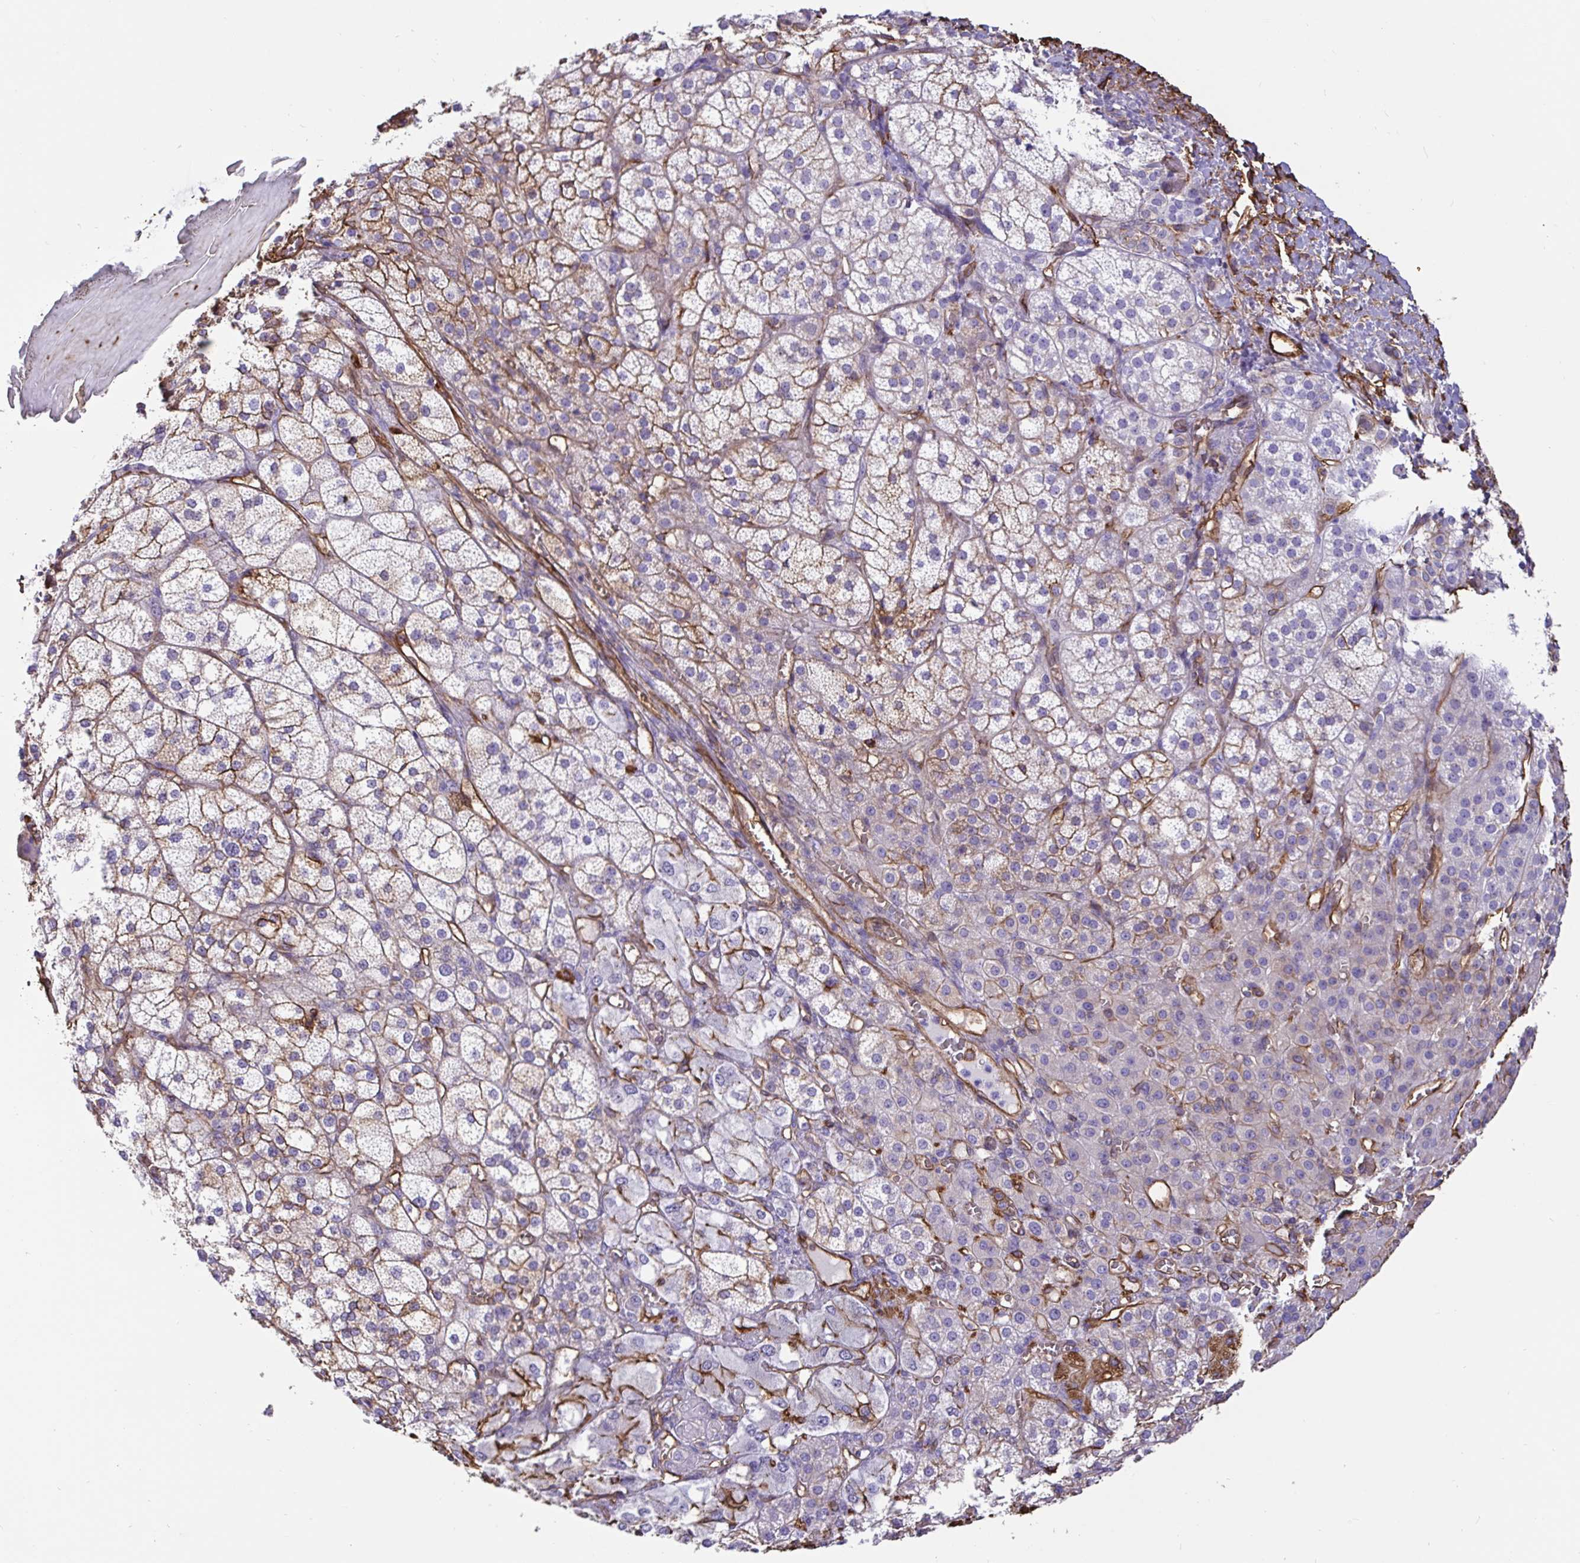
{"staining": {"intensity": "weak", "quantity": "25%-75%", "location": "cytoplasmic/membranous"}, "tissue": "adrenal gland", "cell_type": "Glandular cells", "image_type": "normal", "snomed": [{"axis": "morphology", "description": "Normal tissue, NOS"}, {"axis": "topography", "description": "Adrenal gland"}], "caption": "IHC photomicrograph of unremarkable adrenal gland: adrenal gland stained using immunohistochemistry displays low levels of weak protein expression localized specifically in the cytoplasmic/membranous of glandular cells, appearing as a cytoplasmic/membranous brown color.", "gene": "ANXA2", "patient": {"sex": "female", "age": 60}}